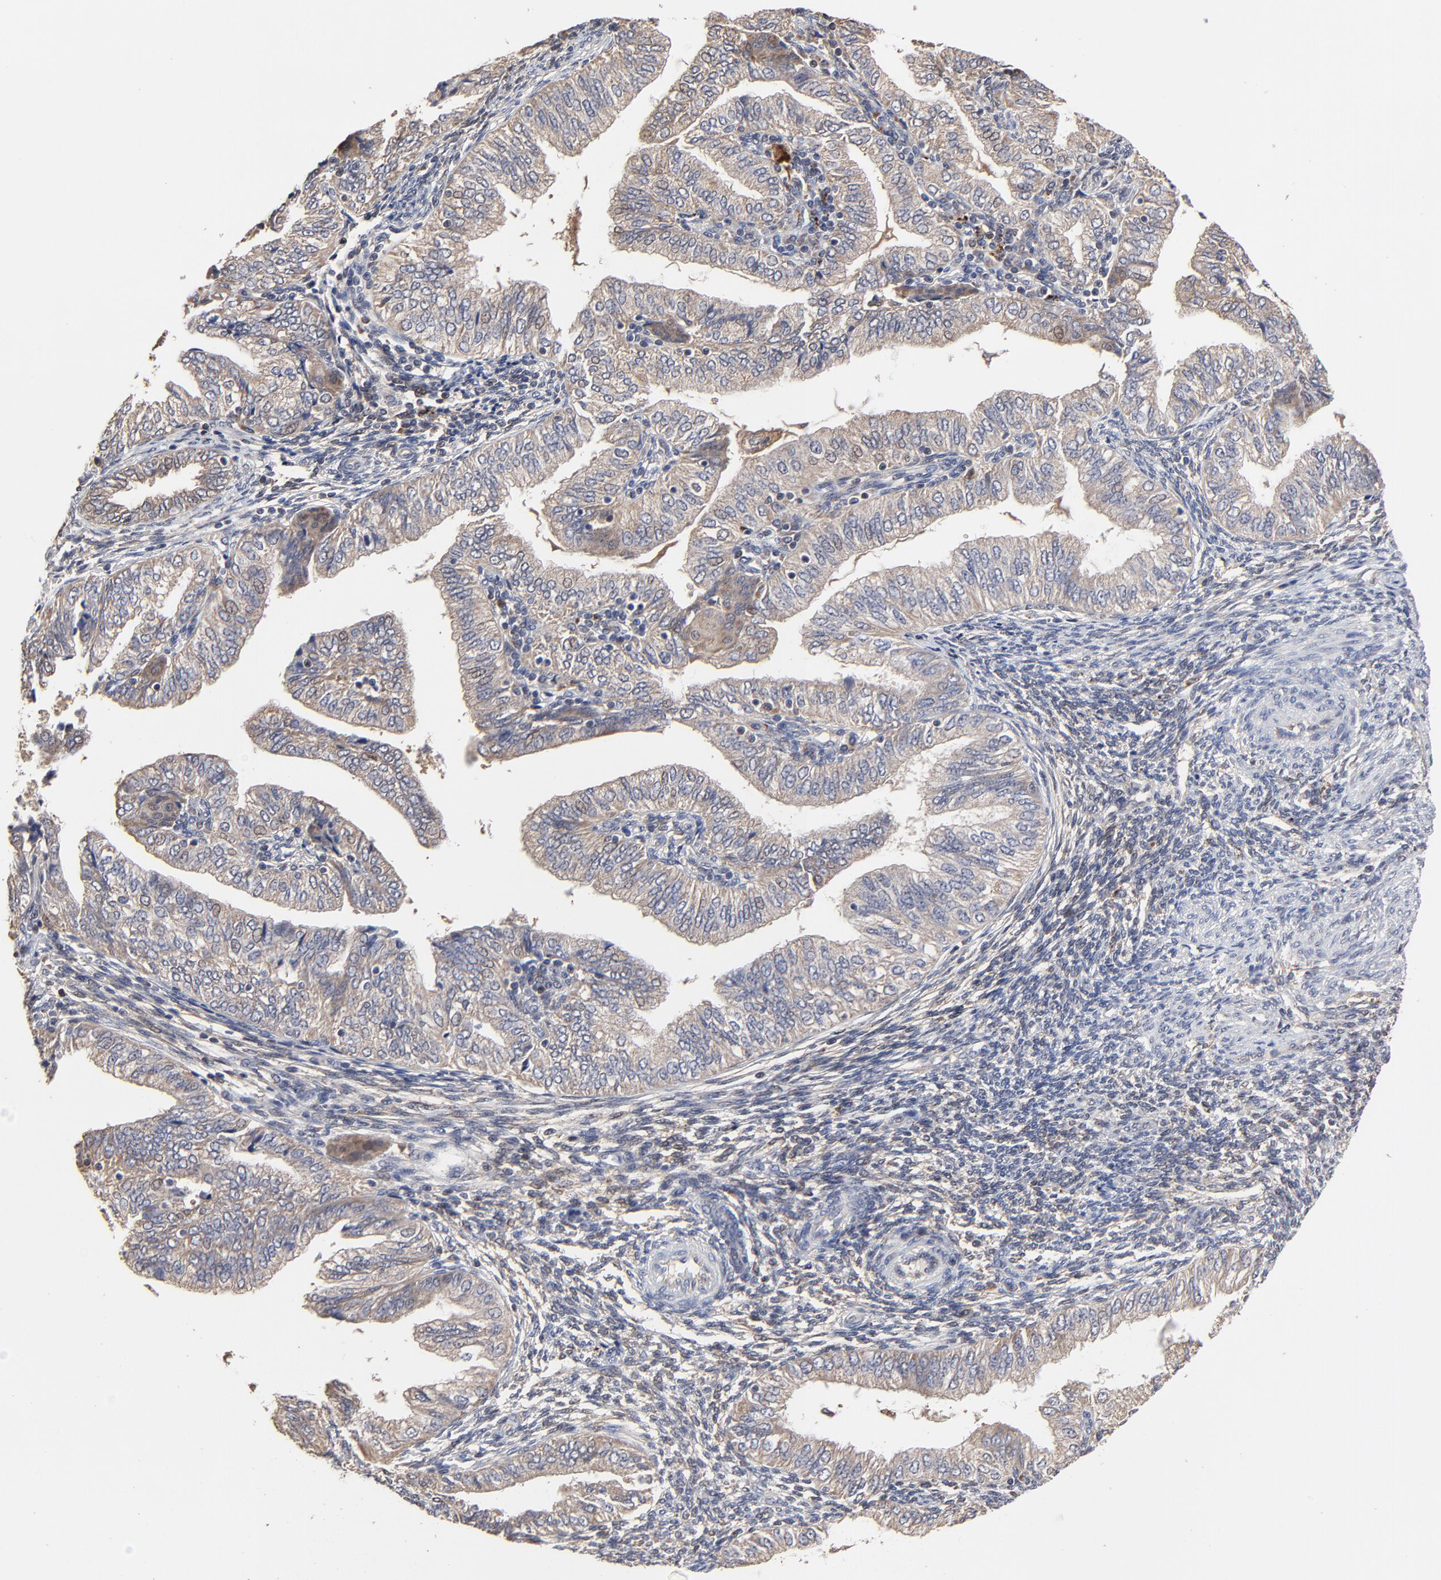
{"staining": {"intensity": "weak", "quantity": ">75%", "location": "cytoplasmic/membranous"}, "tissue": "endometrial cancer", "cell_type": "Tumor cells", "image_type": "cancer", "snomed": [{"axis": "morphology", "description": "Adenocarcinoma, NOS"}, {"axis": "topography", "description": "Endometrium"}], "caption": "The micrograph shows staining of endometrial adenocarcinoma, revealing weak cytoplasmic/membranous protein positivity (brown color) within tumor cells.", "gene": "LGALS3", "patient": {"sex": "female", "age": 51}}